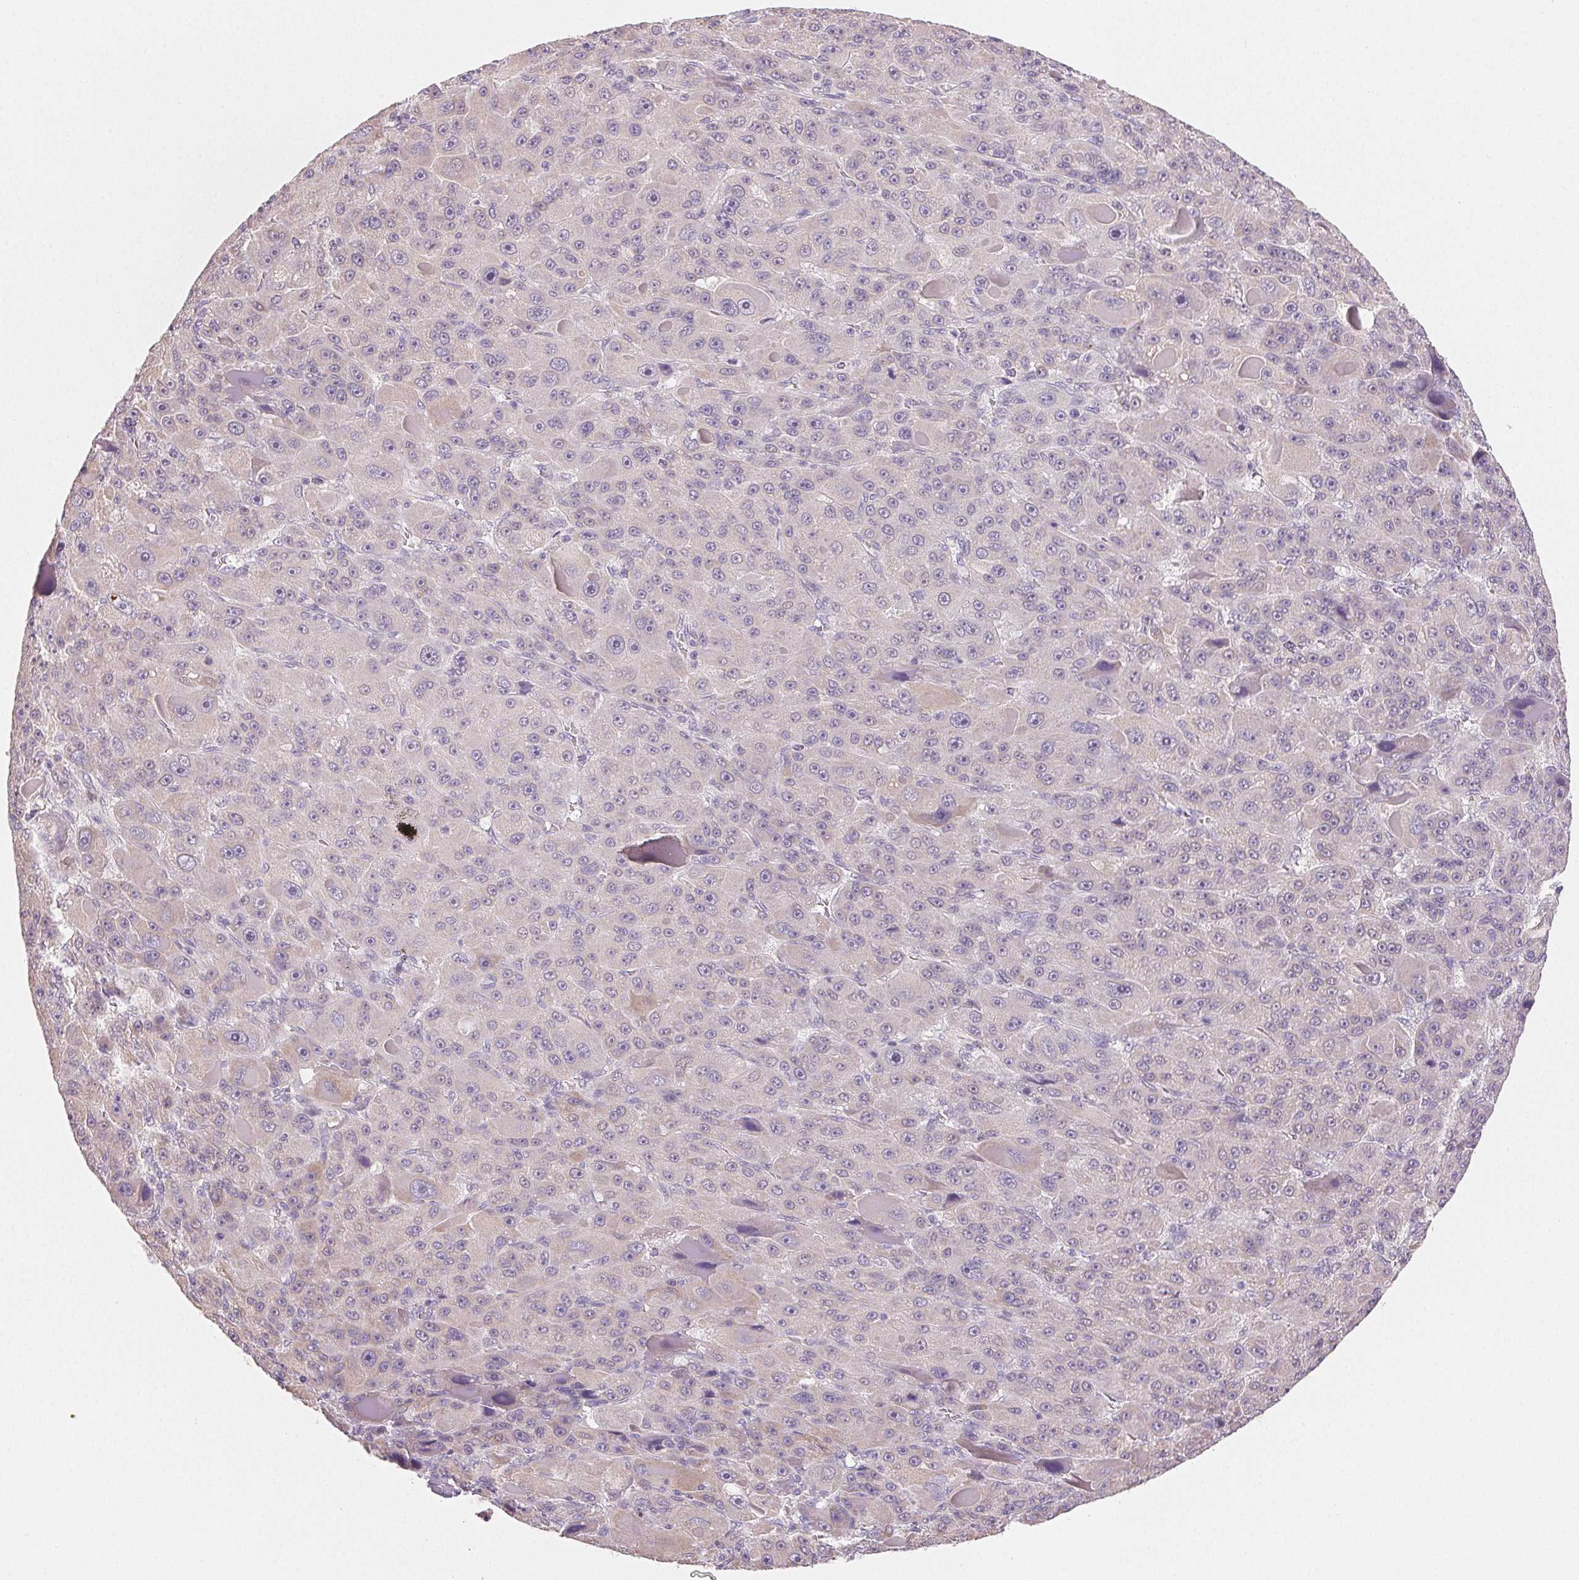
{"staining": {"intensity": "negative", "quantity": "none", "location": "none"}, "tissue": "liver cancer", "cell_type": "Tumor cells", "image_type": "cancer", "snomed": [{"axis": "morphology", "description": "Carcinoma, Hepatocellular, NOS"}, {"axis": "topography", "description": "Liver"}], "caption": "High magnification brightfield microscopy of hepatocellular carcinoma (liver) stained with DAB (3,3'-diaminobenzidine) (brown) and counterstained with hematoxylin (blue): tumor cells show no significant expression.", "gene": "MYBL1", "patient": {"sex": "male", "age": 76}}